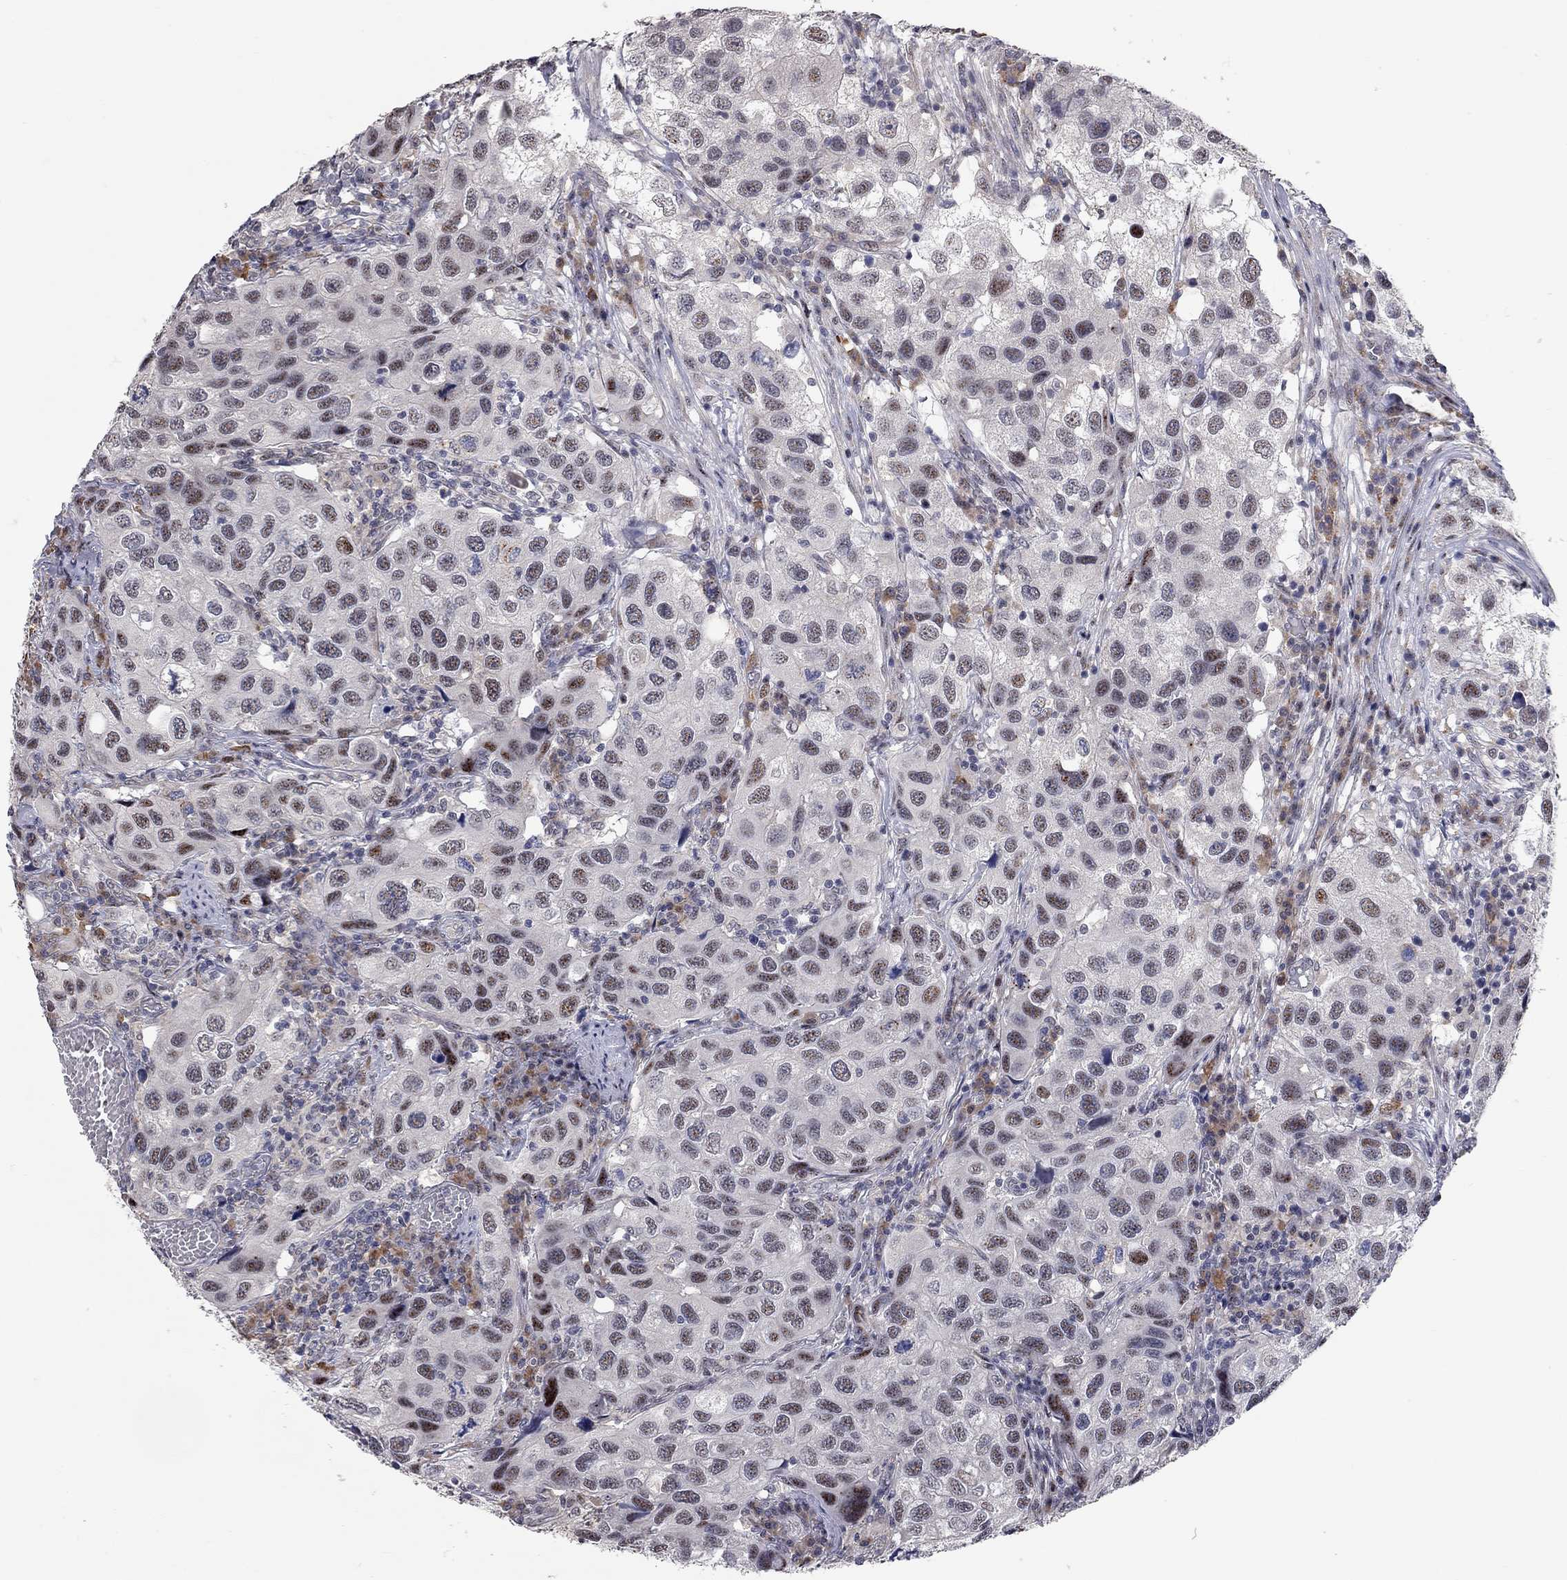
{"staining": {"intensity": "moderate", "quantity": "<25%", "location": "nuclear"}, "tissue": "urothelial cancer", "cell_type": "Tumor cells", "image_type": "cancer", "snomed": [{"axis": "morphology", "description": "Urothelial carcinoma, High grade"}, {"axis": "topography", "description": "Urinary bladder"}], "caption": "This image reveals high-grade urothelial carcinoma stained with IHC to label a protein in brown. The nuclear of tumor cells show moderate positivity for the protein. Nuclei are counter-stained blue.", "gene": "XAGE2", "patient": {"sex": "male", "age": 79}}